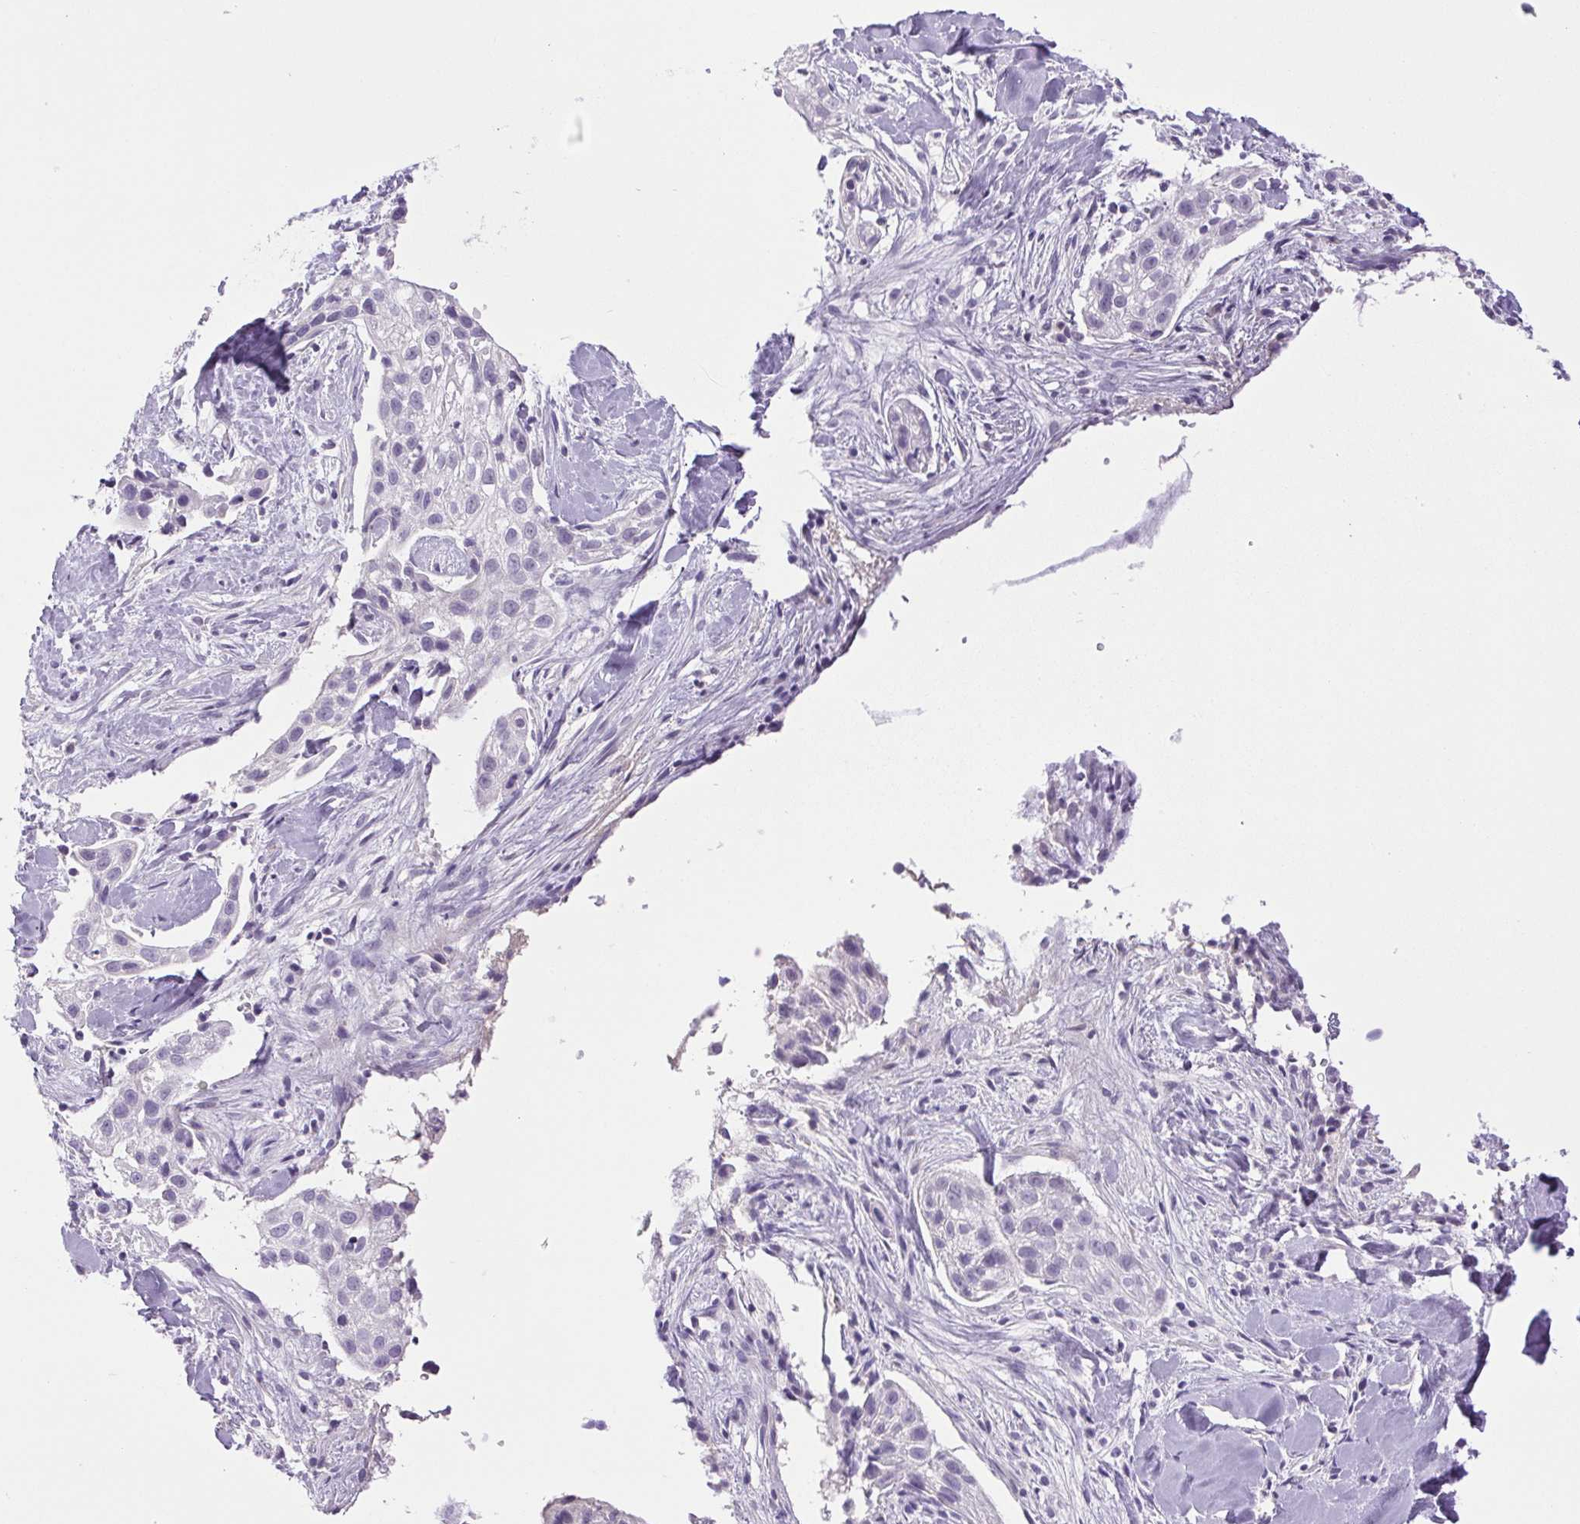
{"staining": {"intensity": "negative", "quantity": "none", "location": "none"}, "tissue": "skin cancer", "cell_type": "Tumor cells", "image_type": "cancer", "snomed": [{"axis": "morphology", "description": "Squamous cell carcinoma, NOS"}, {"axis": "topography", "description": "Skin"}], "caption": "Tumor cells are negative for brown protein staining in skin squamous cell carcinoma.", "gene": "PAPPA2", "patient": {"sex": "male", "age": 82}}